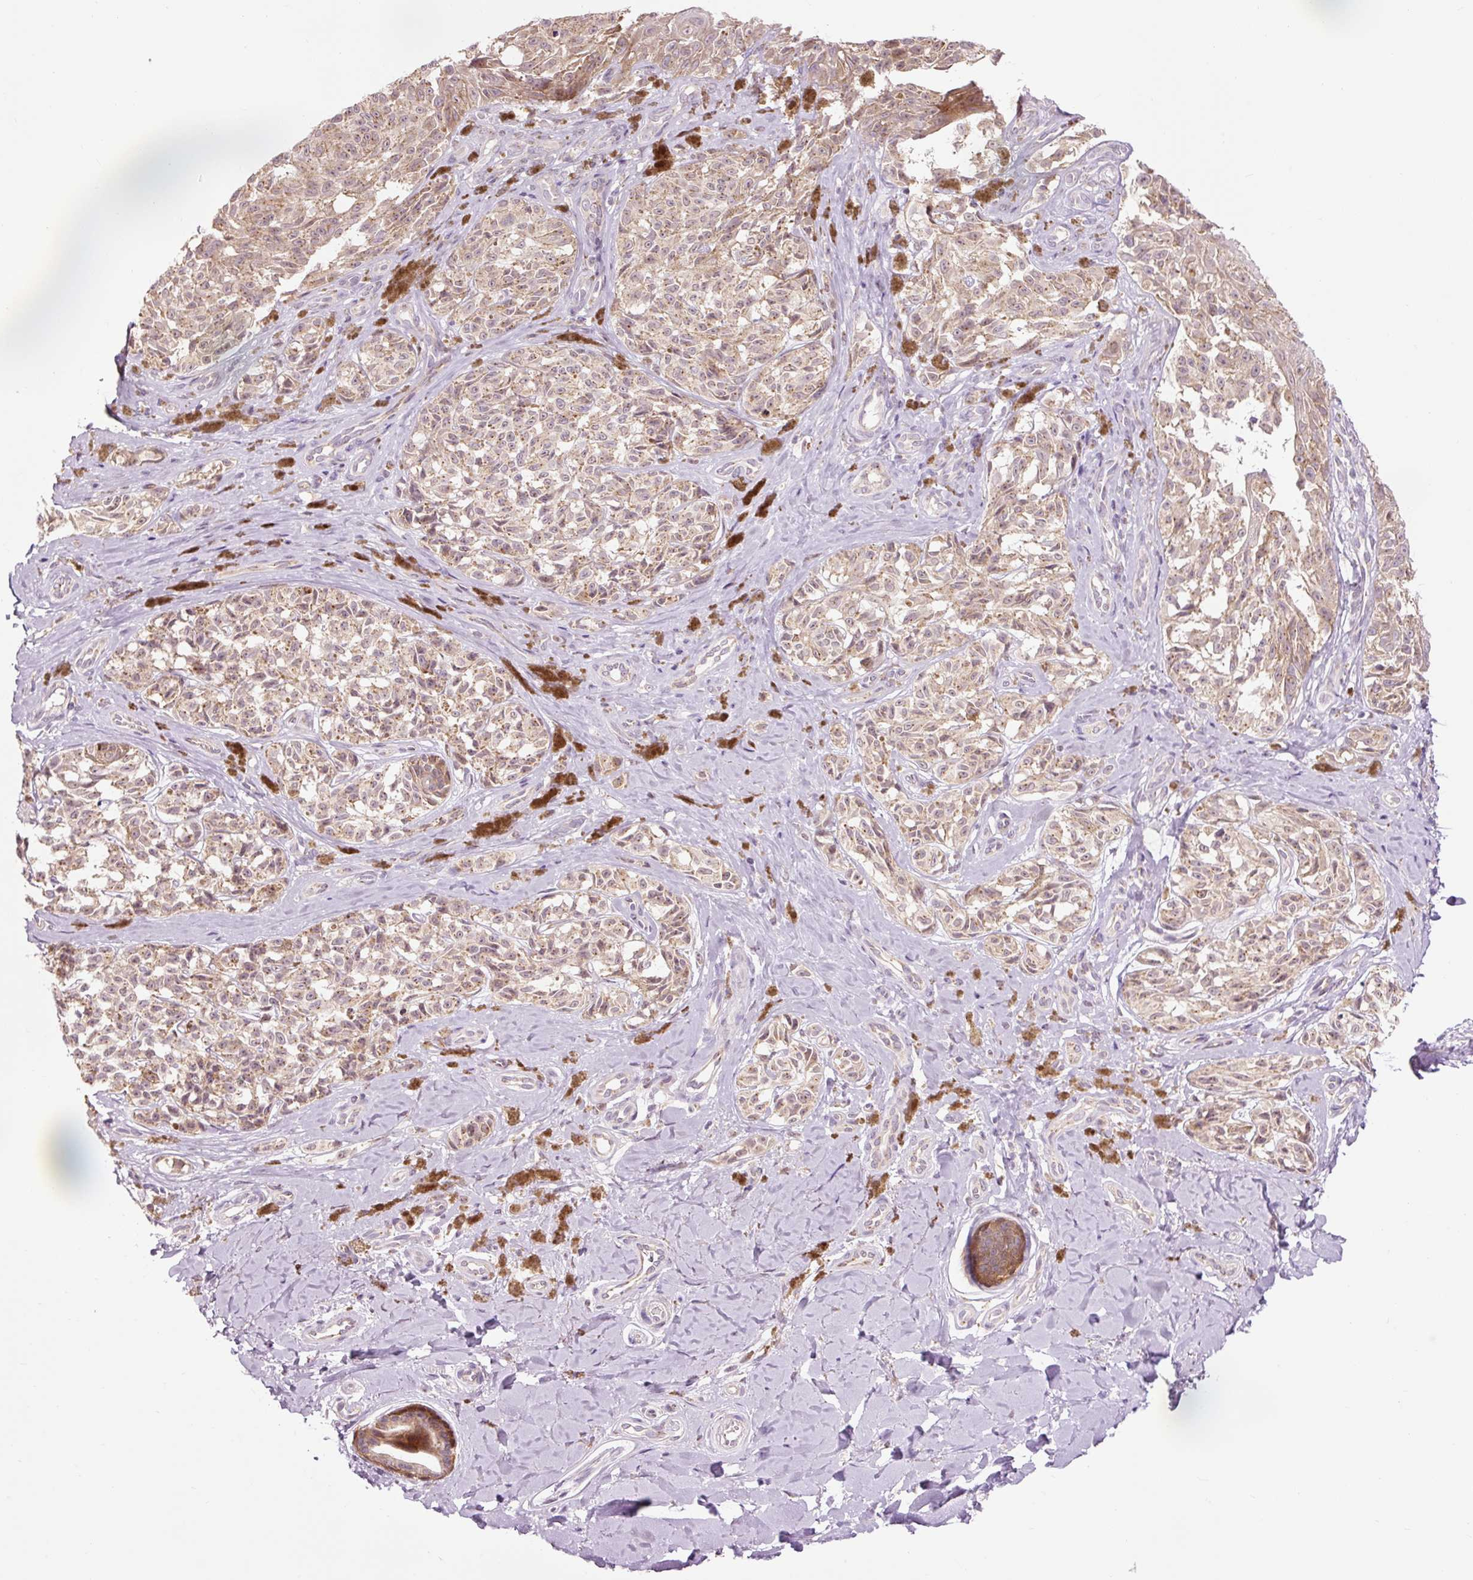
{"staining": {"intensity": "weak", "quantity": ">75%", "location": "cytoplasmic/membranous"}, "tissue": "melanoma", "cell_type": "Tumor cells", "image_type": "cancer", "snomed": [{"axis": "morphology", "description": "Malignant melanoma, NOS"}, {"axis": "topography", "description": "Skin"}], "caption": "There is low levels of weak cytoplasmic/membranous expression in tumor cells of malignant melanoma, as demonstrated by immunohistochemical staining (brown color).", "gene": "PRDX5", "patient": {"sex": "female", "age": 65}}